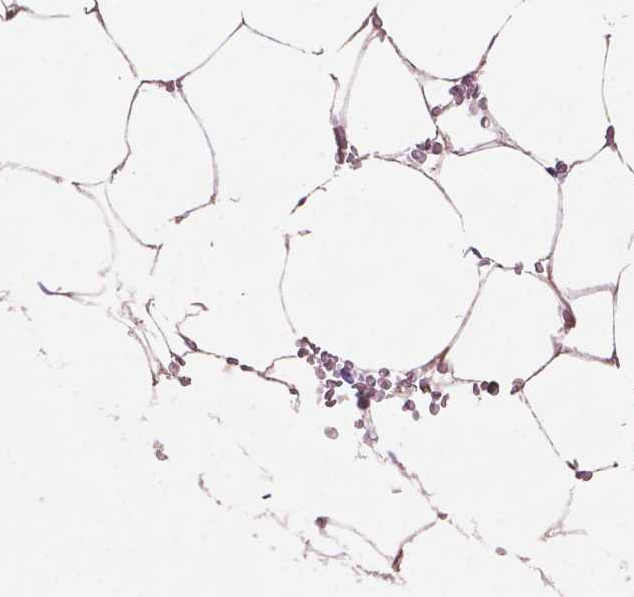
{"staining": {"intensity": "moderate", "quantity": "<25%", "location": "cytoplasmic/membranous"}, "tissue": "bone marrow", "cell_type": "Hematopoietic cells", "image_type": "normal", "snomed": [{"axis": "morphology", "description": "Normal tissue, NOS"}, {"axis": "topography", "description": "Bone marrow"}], "caption": "DAB immunohistochemical staining of benign bone marrow exhibits moderate cytoplasmic/membranous protein positivity in about <25% of hematopoietic cells.", "gene": "GDPD5", "patient": {"sex": "female", "age": 52}}